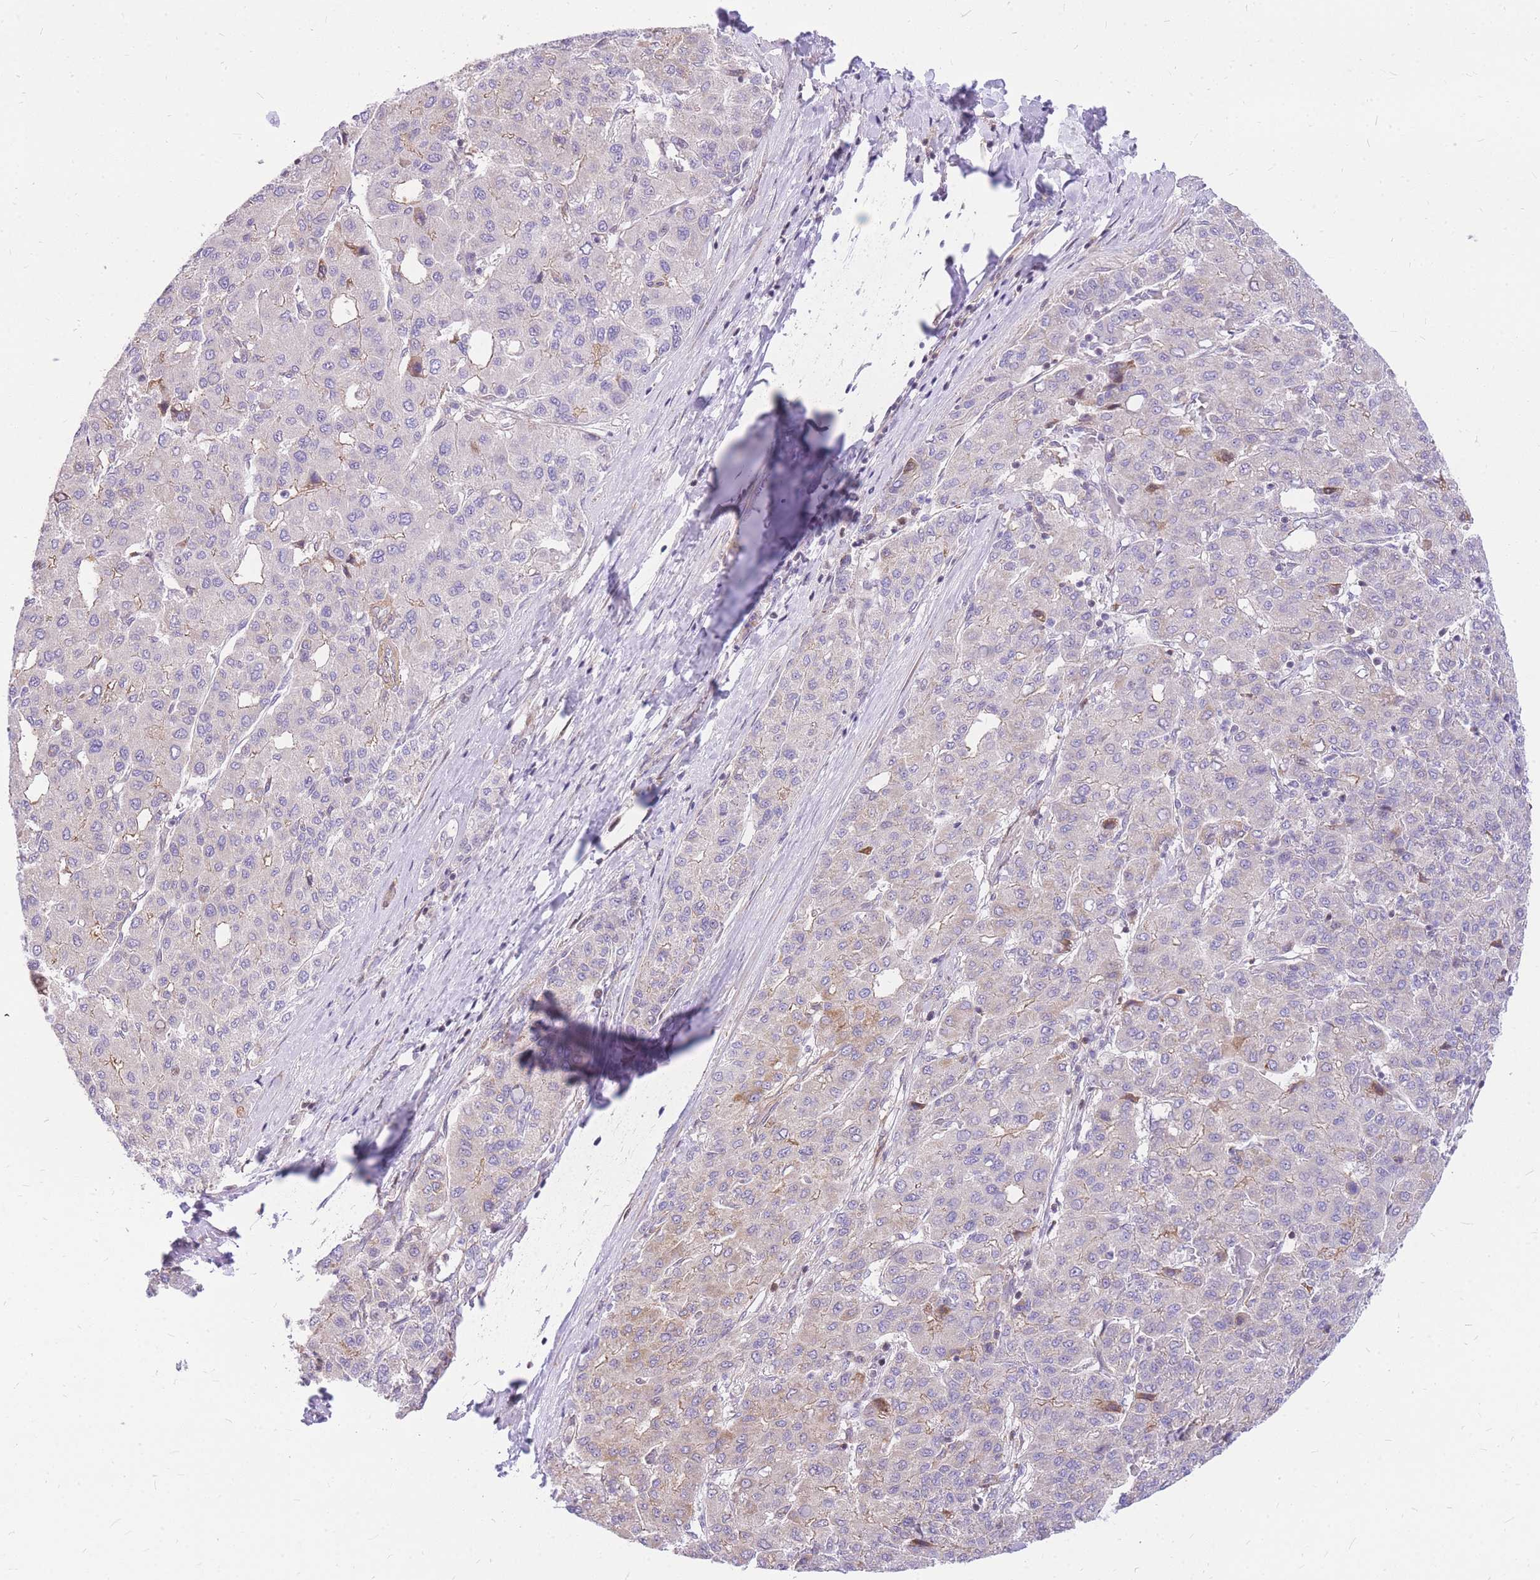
{"staining": {"intensity": "weak", "quantity": "<25%", "location": "cytoplasmic/membranous"}, "tissue": "liver cancer", "cell_type": "Tumor cells", "image_type": "cancer", "snomed": [{"axis": "morphology", "description": "Carcinoma, Hepatocellular, NOS"}, {"axis": "topography", "description": "Liver"}], "caption": "Immunohistochemistry micrograph of neoplastic tissue: liver hepatocellular carcinoma stained with DAB displays no significant protein staining in tumor cells.", "gene": "S100PBP", "patient": {"sex": "male", "age": 65}}